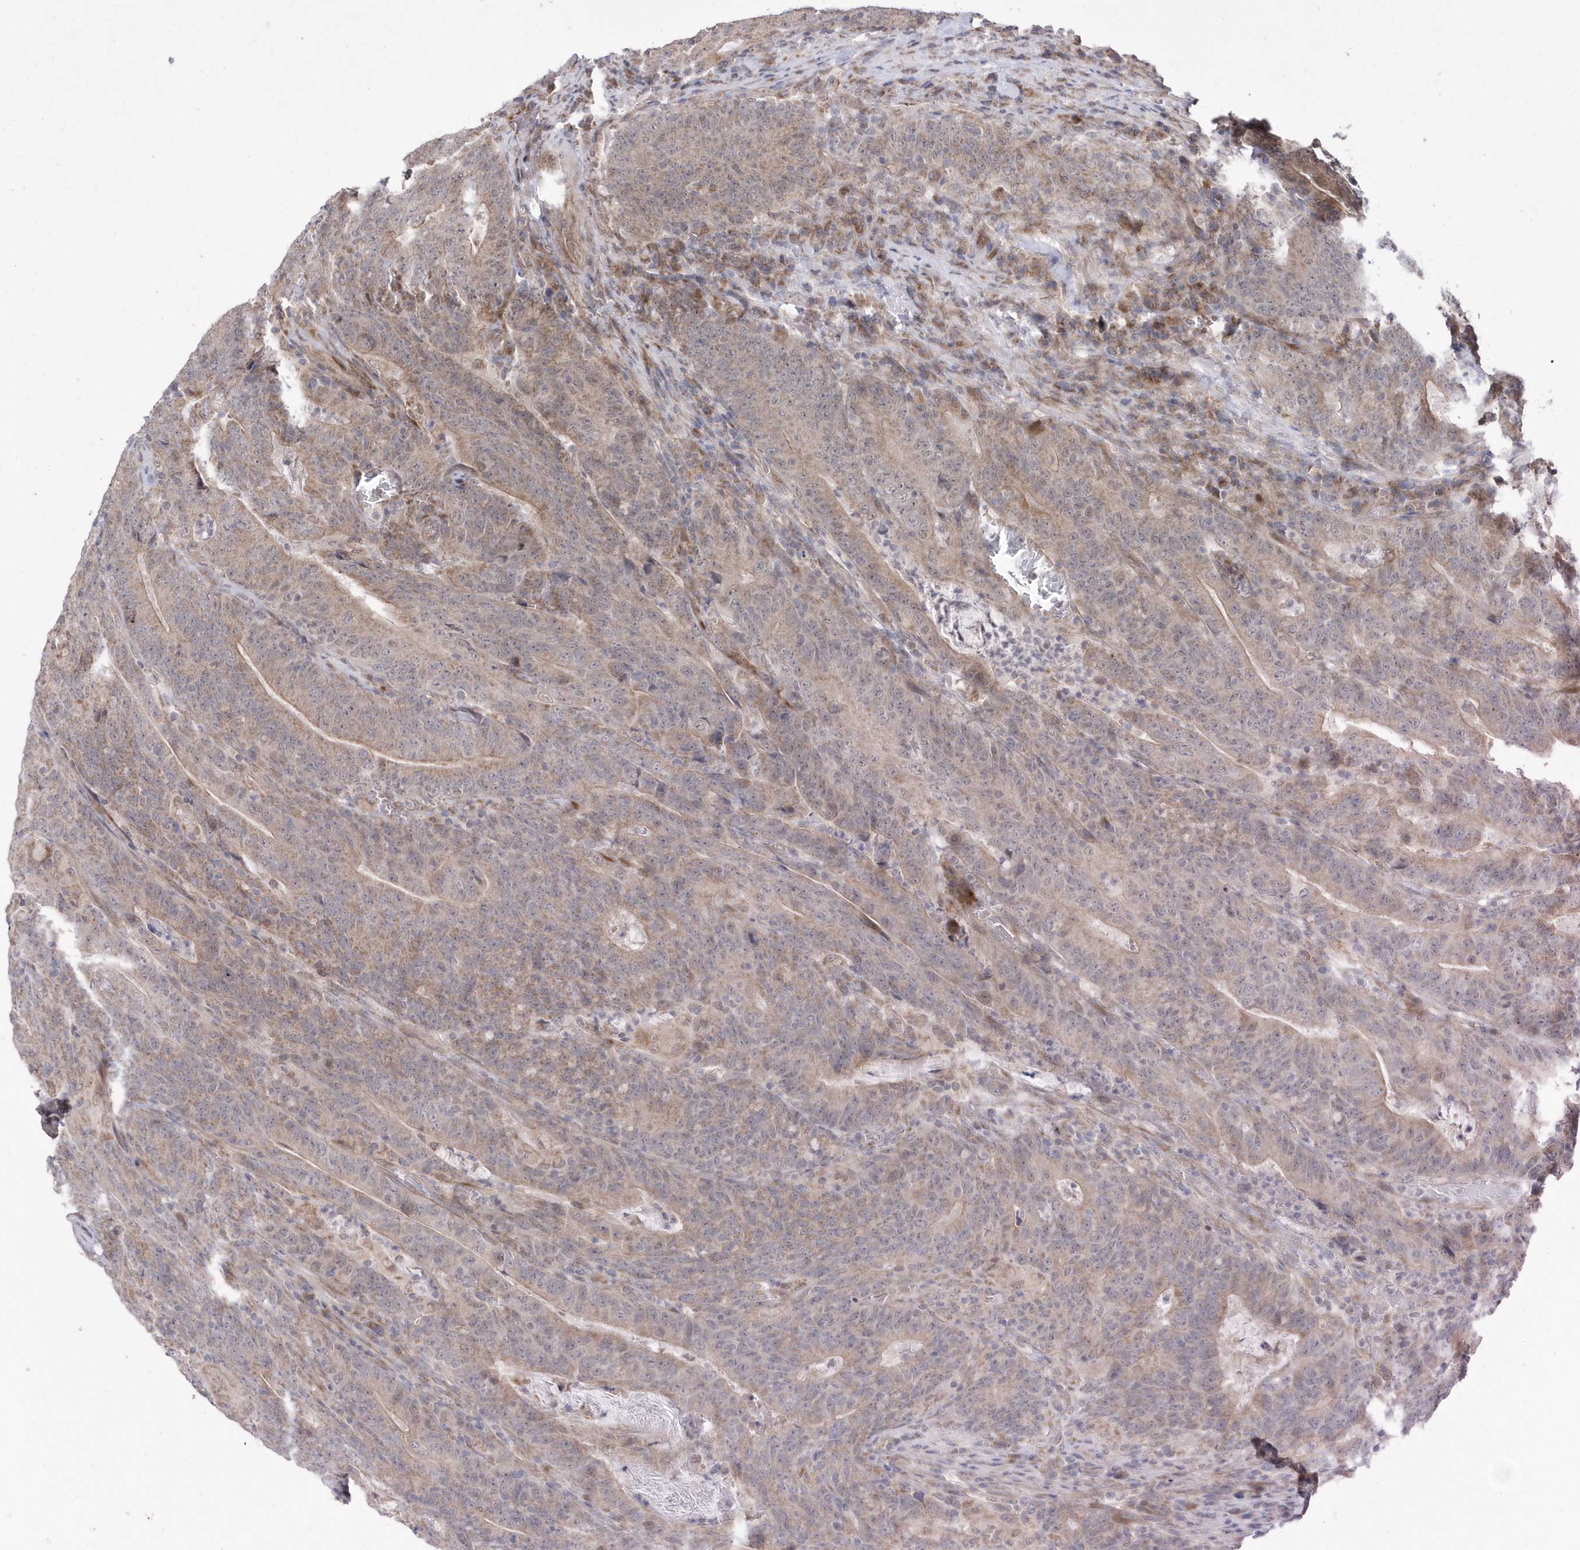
{"staining": {"intensity": "weak", "quantity": "25%-75%", "location": "cytoplasmic/membranous"}, "tissue": "colorectal cancer", "cell_type": "Tumor cells", "image_type": "cancer", "snomed": [{"axis": "morphology", "description": "Normal tissue, NOS"}, {"axis": "morphology", "description": "Adenocarcinoma, NOS"}, {"axis": "topography", "description": "Colon"}], "caption": "Weak cytoplasmic/membranous staining for a protein is seen in about 25%-75% of tumor cells of colorectal cancer (adenocarcinoma) using immunohistochemistry (IHC).", "gene": "DALRD3", "patient": {"sex": "female", "age": 75}}